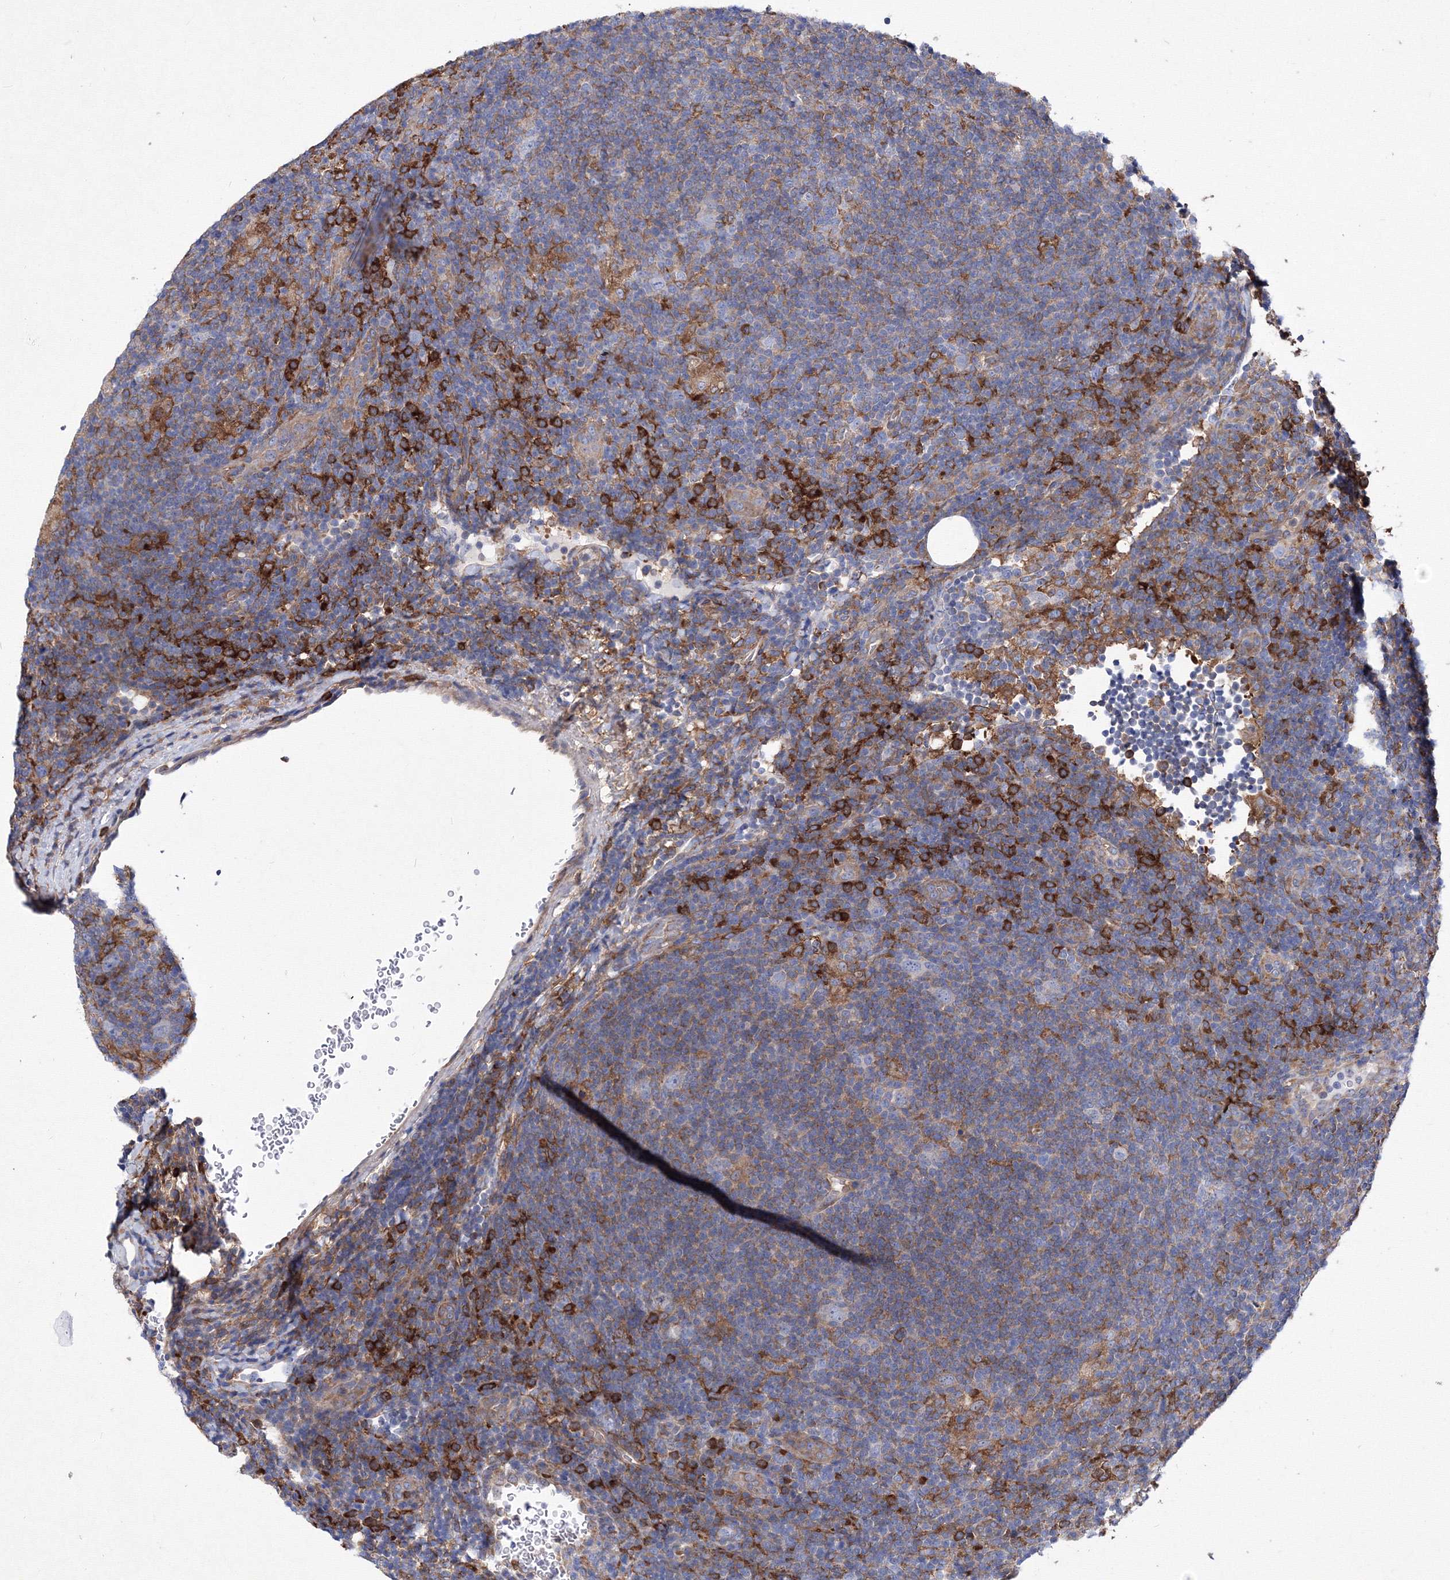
{"staining": {"intensity": "negative", "quantity": "none", "location": "none"}, "tissue": "lymphoma", "cell_type": "Tumor cells", "image_type": "cancer", "snomed": [{"axis": "morphology", "description": "Hodgkin's disease, NOS"}, {"axis": "topography", "description": "Lymph node"}], "caption": "IHC of Hodgkin's disease shows no staining in tumor cells.", "gene": "SNX18", "patient": {"sex": "female", "age": 57}}